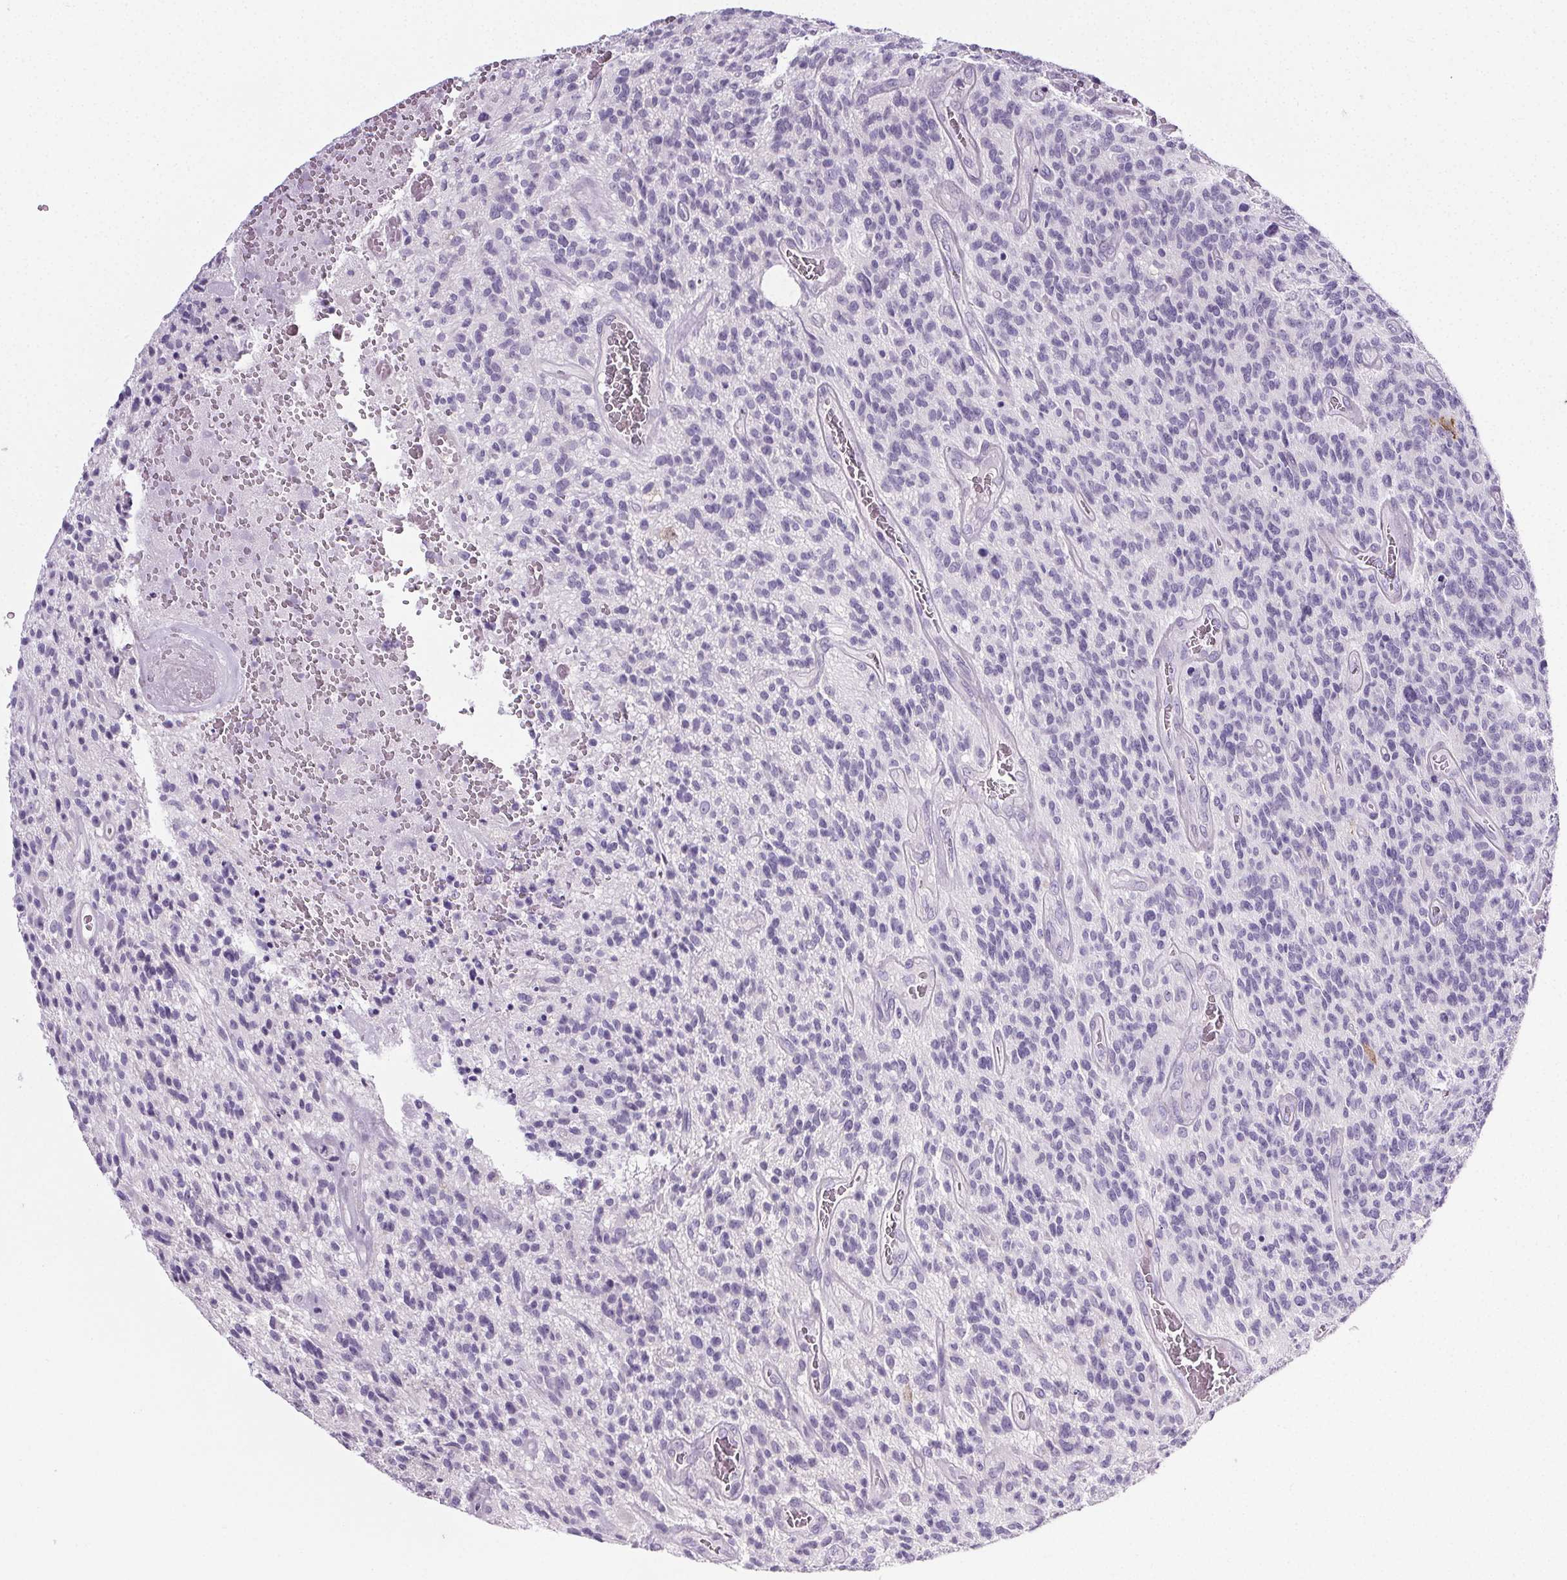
{"staining": {"intensity": "negative", "quantity": "none", "location": "none"}, "tissue": "glioma", "cell_type": "Tumor cells", "image_type": "cancer", "snomed": [{"axis": "morphology", "description": "Glioma, malignant, High grade"}, {"axis": "topography", "description": "Brain"}], "caption": "The immunohistochemistry (IHC) histopathology image has no significant positivity in tumor cells of malignant glioma (high-grade) tissue.", "gene": "ELAVL2", "patient": {"sex": "male", "age": 76}}